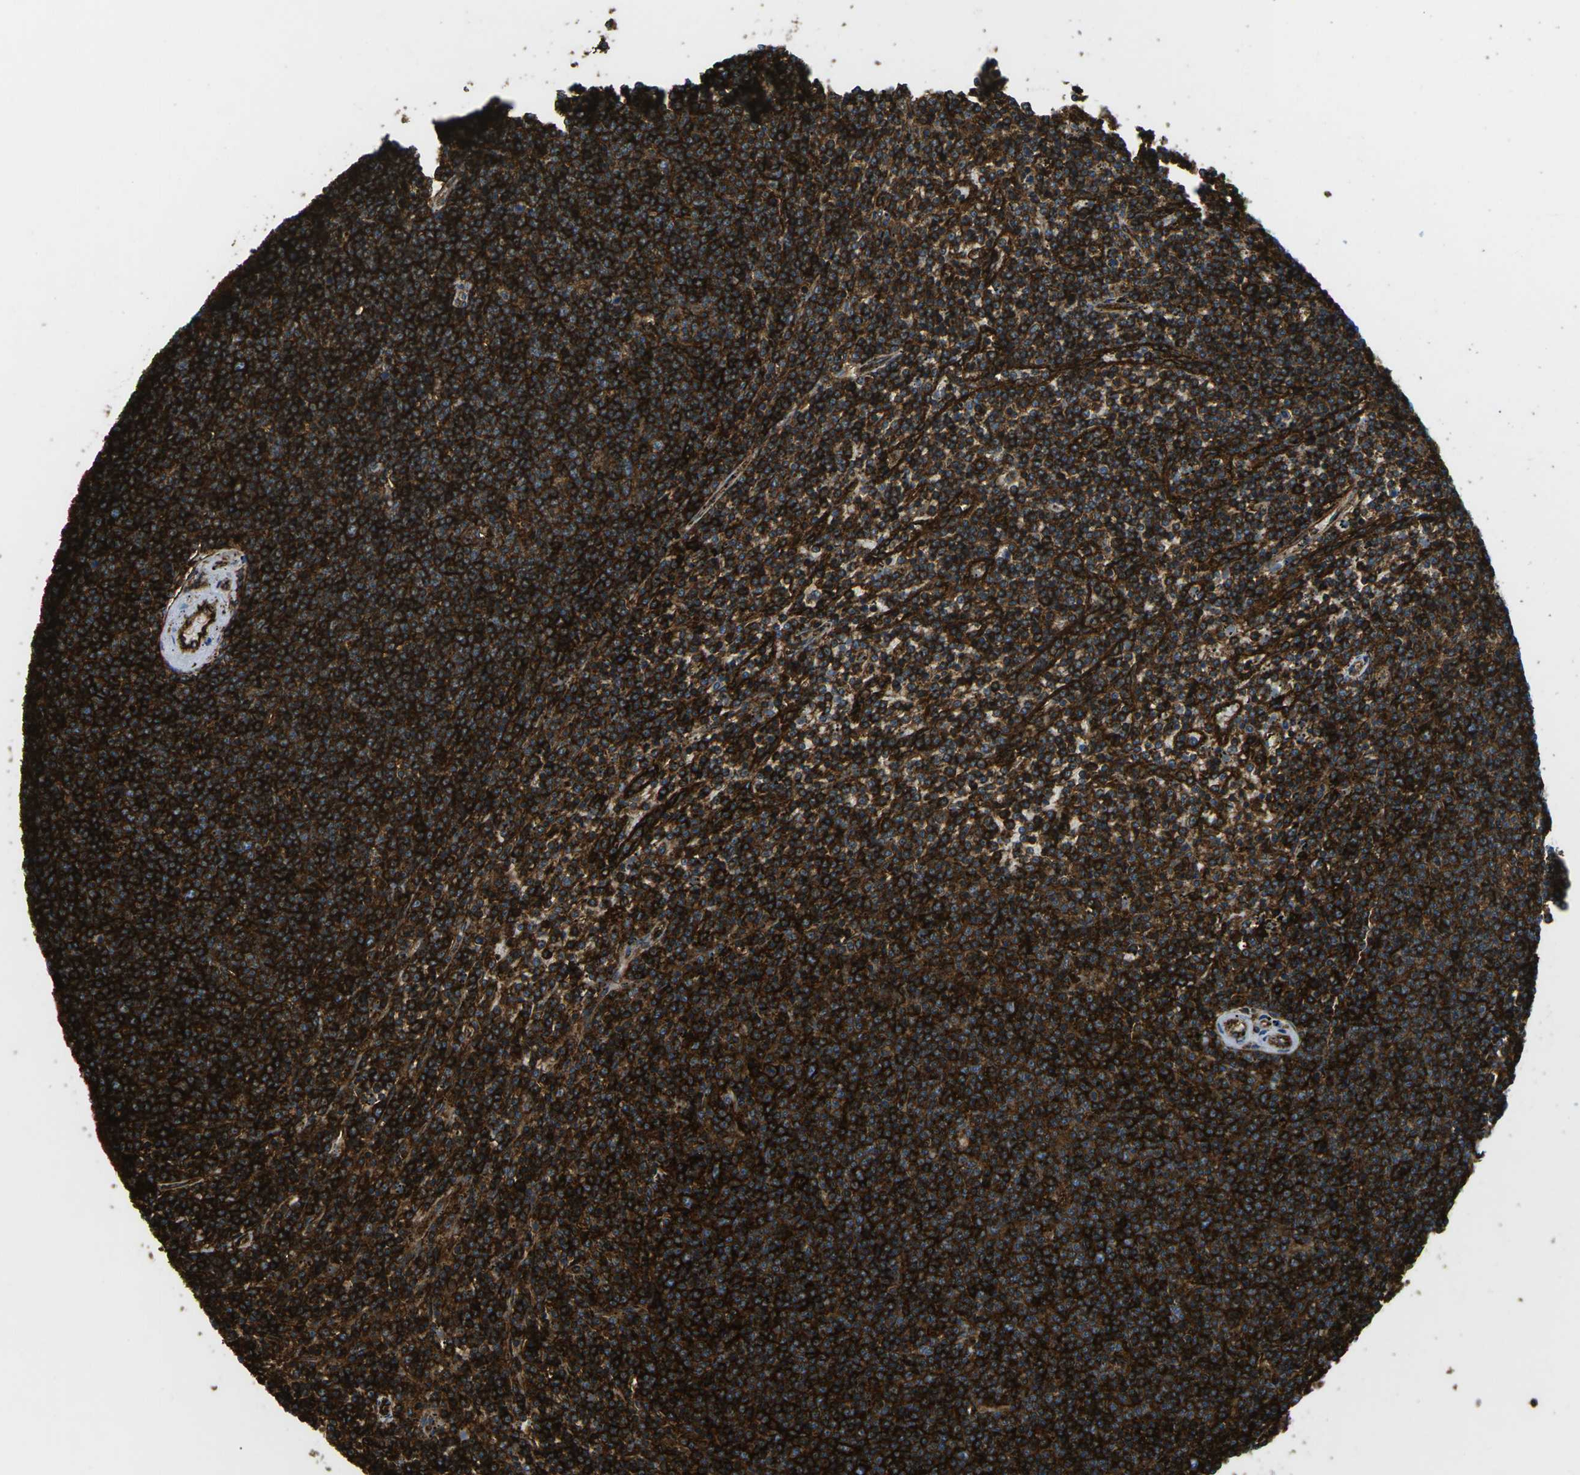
{"staining": {"intensity": "strong", "quantity": ">75%", "location": "cytoplasmic/membranous"}, "tissue": "lymphoma", "cell_type": "Tumor cells", "image_type": "cancer", "snomed": [{"axis": "morphology", "description": "Malignant lymphoma, non-Hodgkin's type, Low grade"}, {"axis": "topography", "description": "Spleen"}], "caption": "A photomicrograph showing strong cytoplasmic/membranous expression in approximately >75% of tumor cells in malignant lymphoma, non-Hodgkin's type (low-grade), as visualized by brown immunohistochemical staining.", "gene": "HLA-B", "patient": {"sex": "female", "age": 50}}